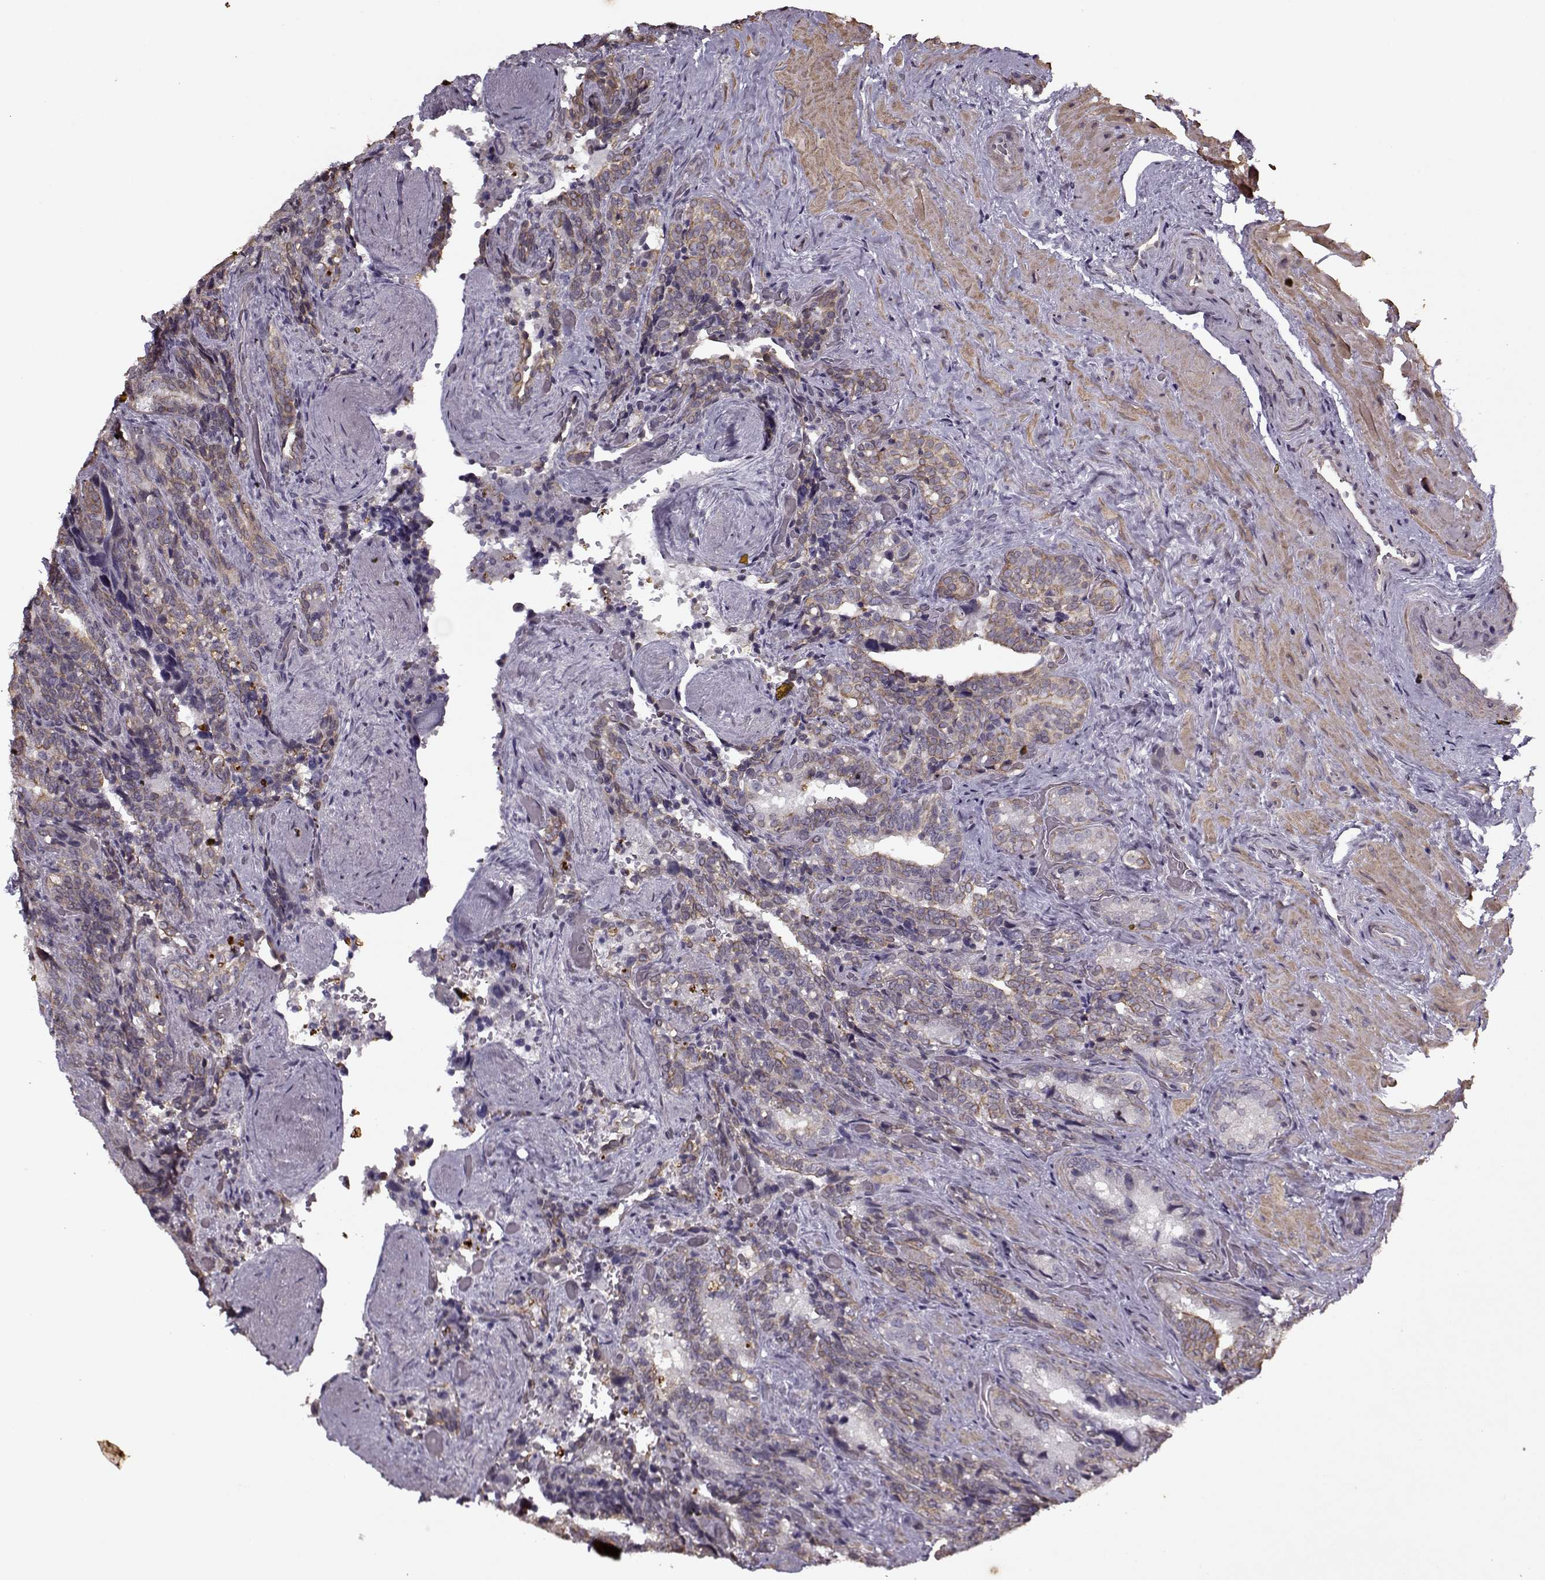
{"staining": {"intensity": "moderate", "quantity": "<25%", "location": "cytoplasmic/membranous"}, "tissue": "seminal vesicle", "cell_type": "Glandular cells", "image_type": "normal", "snomed": [{"axis": "morphology", "description": "Normal tissue, NOS"}, {"axis": "topography", "description": "Seminal veicle"}], "caption": "Brown immunohistochemical staining in unremarkable seminal vesicle demonstrates moderate cytoplasmic/membranous staining in about <25% of glandular cells. (DAB = brown stain, brightfield microscopy at high magnification).", "gene": "KRT9", "patient": {"sex": "male", "age": 69}}